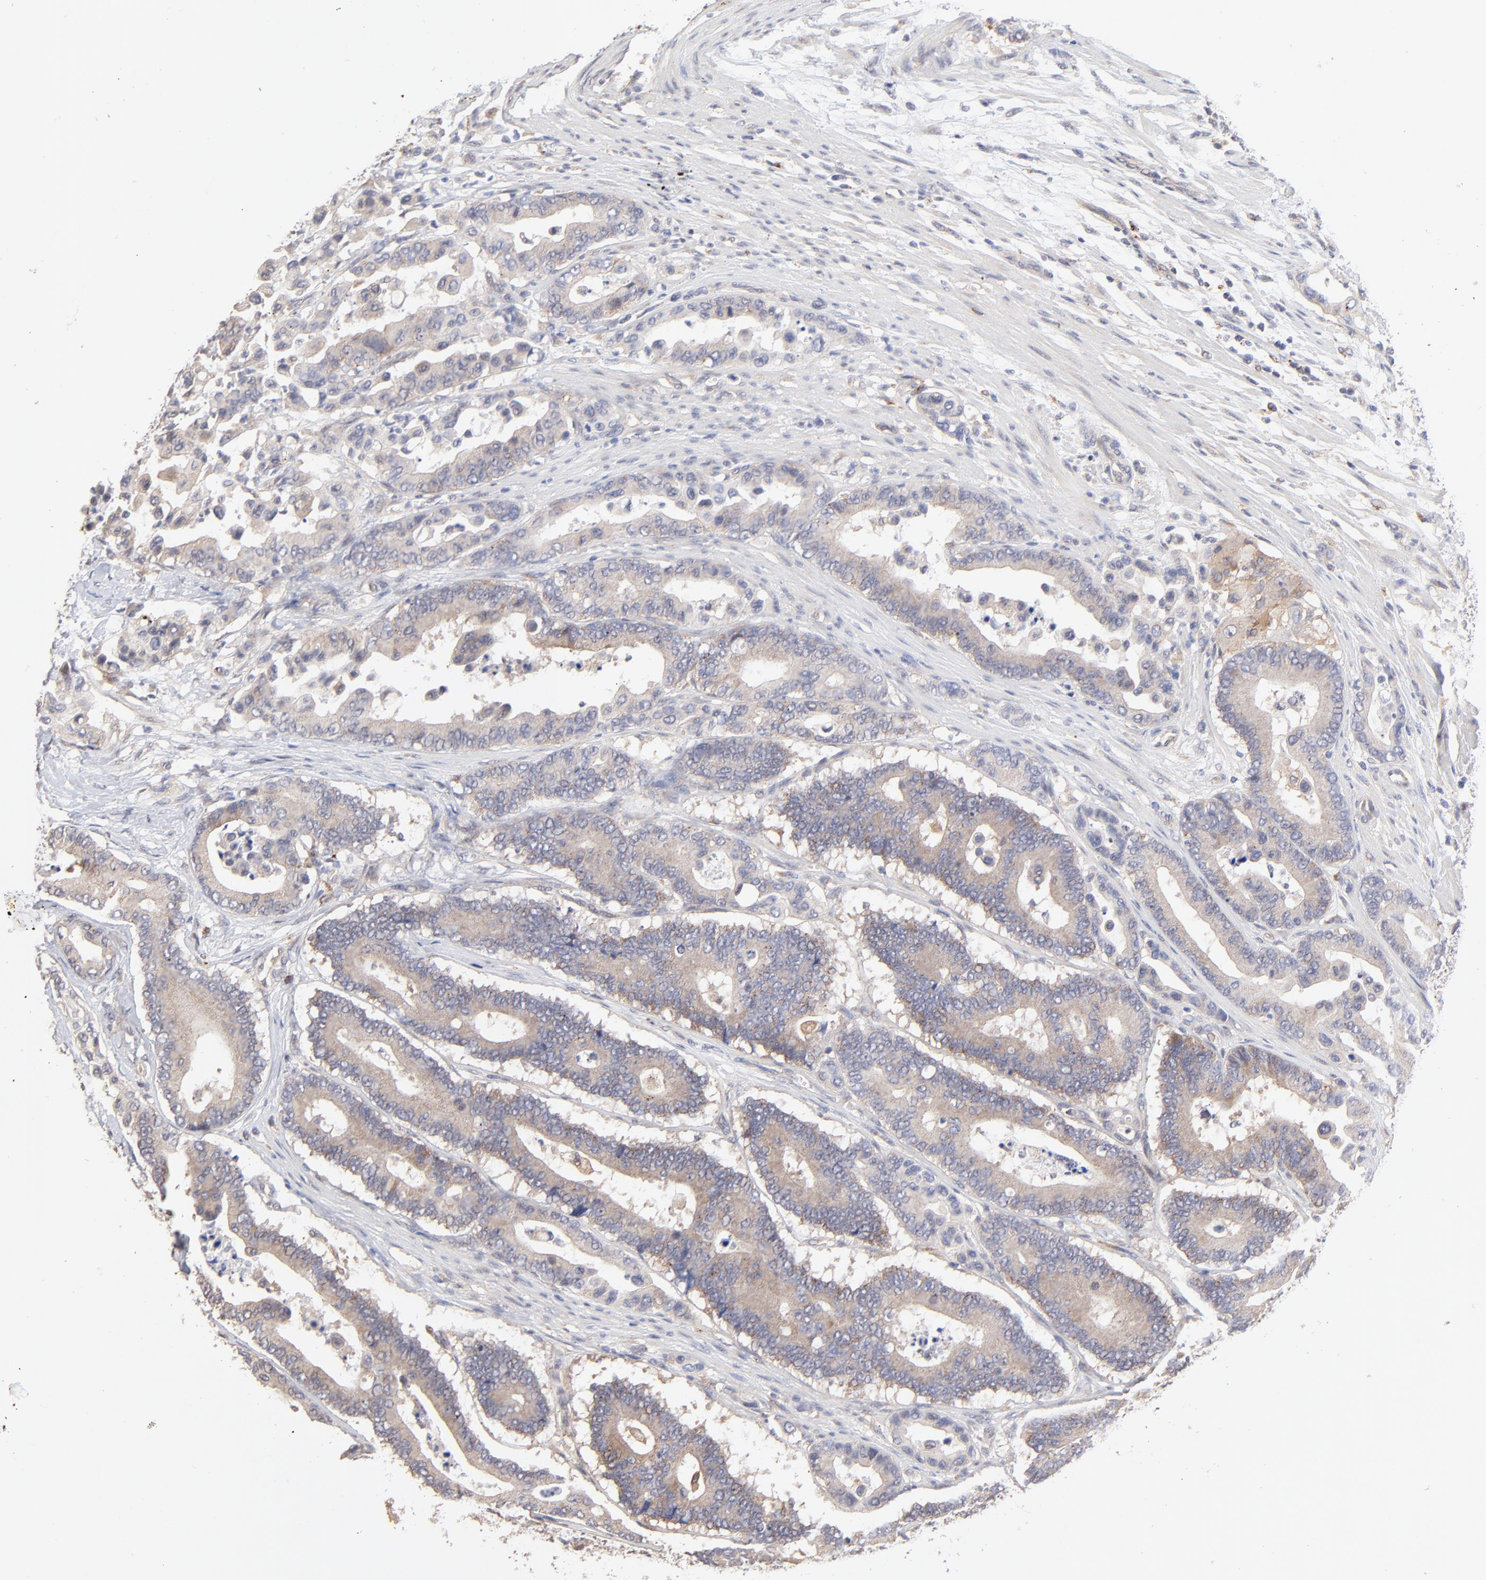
{"staining": {"intensity": "weak", "quantity": "25%-75%", "location": "cytoplasmic/membranous"}, "tissue": "colorectal cancer", "cell_type": "Tumor cells", "image_type": "cancer", "snomed": [{"axis": "morphology", "description": "Normal tissue, NOS"}, {"axis": "morphology", "description": "Adenocarcinoma, NOS"}, {"axis": "topography", "description": "Colon"}], "caption": "Protein staining of adenocarcinoma (colorectal) tissue reveals weak cytoplasmic/membranous positivity in about 25%-75% of tumor cells. The protein of interest is stained brown, and the nuclei are stained in blue (DAB IHC with brightfield microscopy, high magnification).", "gene": "PDE4B", "patient": {"sex": "male", "age": 82}}